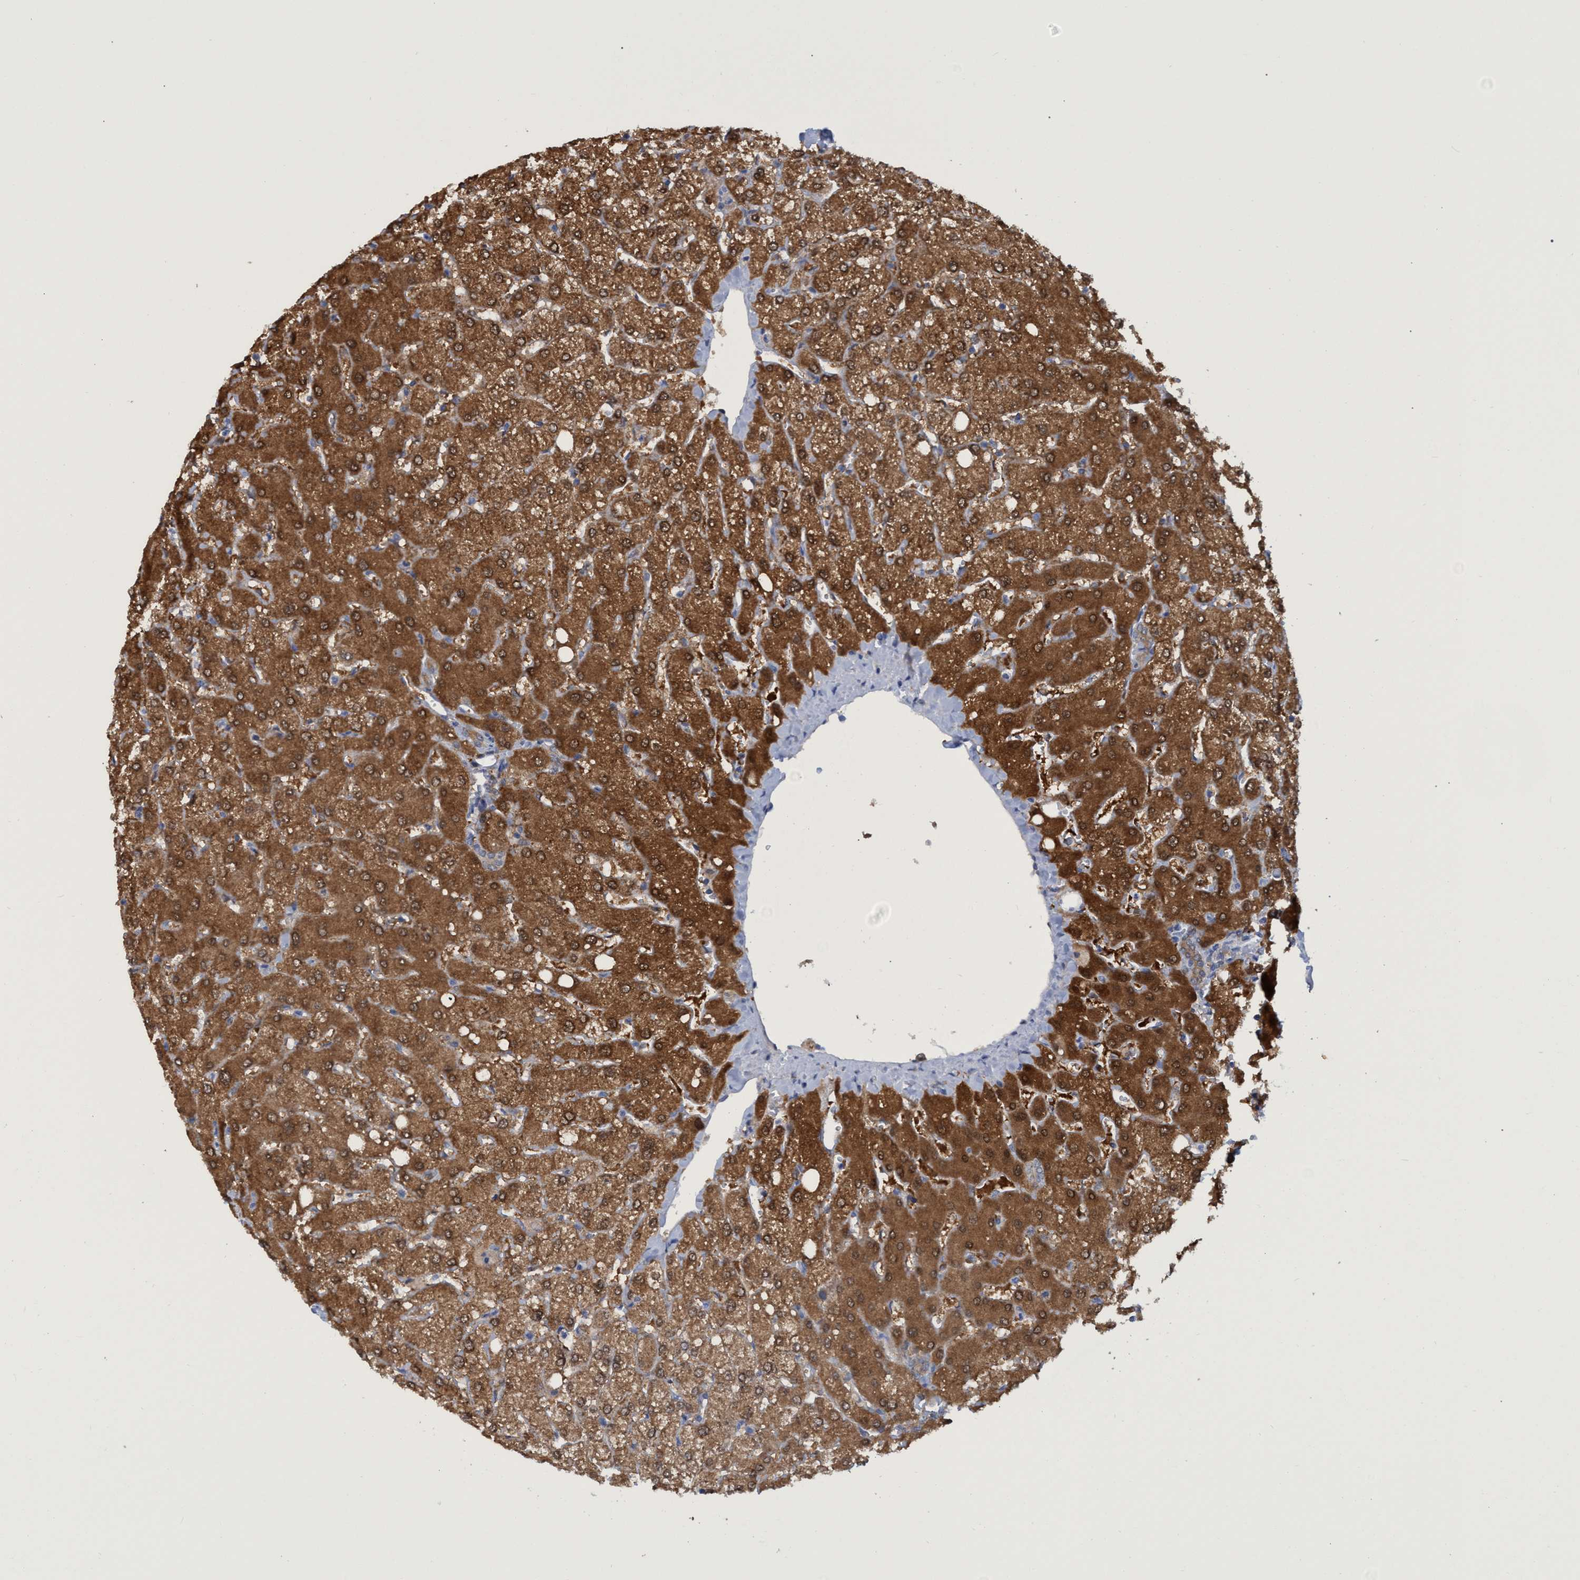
{"staining": {"intensity": "weak", "quantity": ">75%", "location": "cytoplasmic/membranous"}, "tissue": "liver", "cell_type": "Cholangiocytes", "image_type": "normal", "snomed": [{"axis": "morphology", "description": "Normal tissue, NOS"}, {"axis": "topography", "description": "Liver"}], "caption": "Cholangiocytes exhibit low levels of weak cytoplasmic/membranous expression in about >75% of cells in unremarkable liver. (brown staining indicates protein expression, while blue staining denotes nuclei).", "gene": "PNPO", "patient": {"sex": "female", "age": 54}}